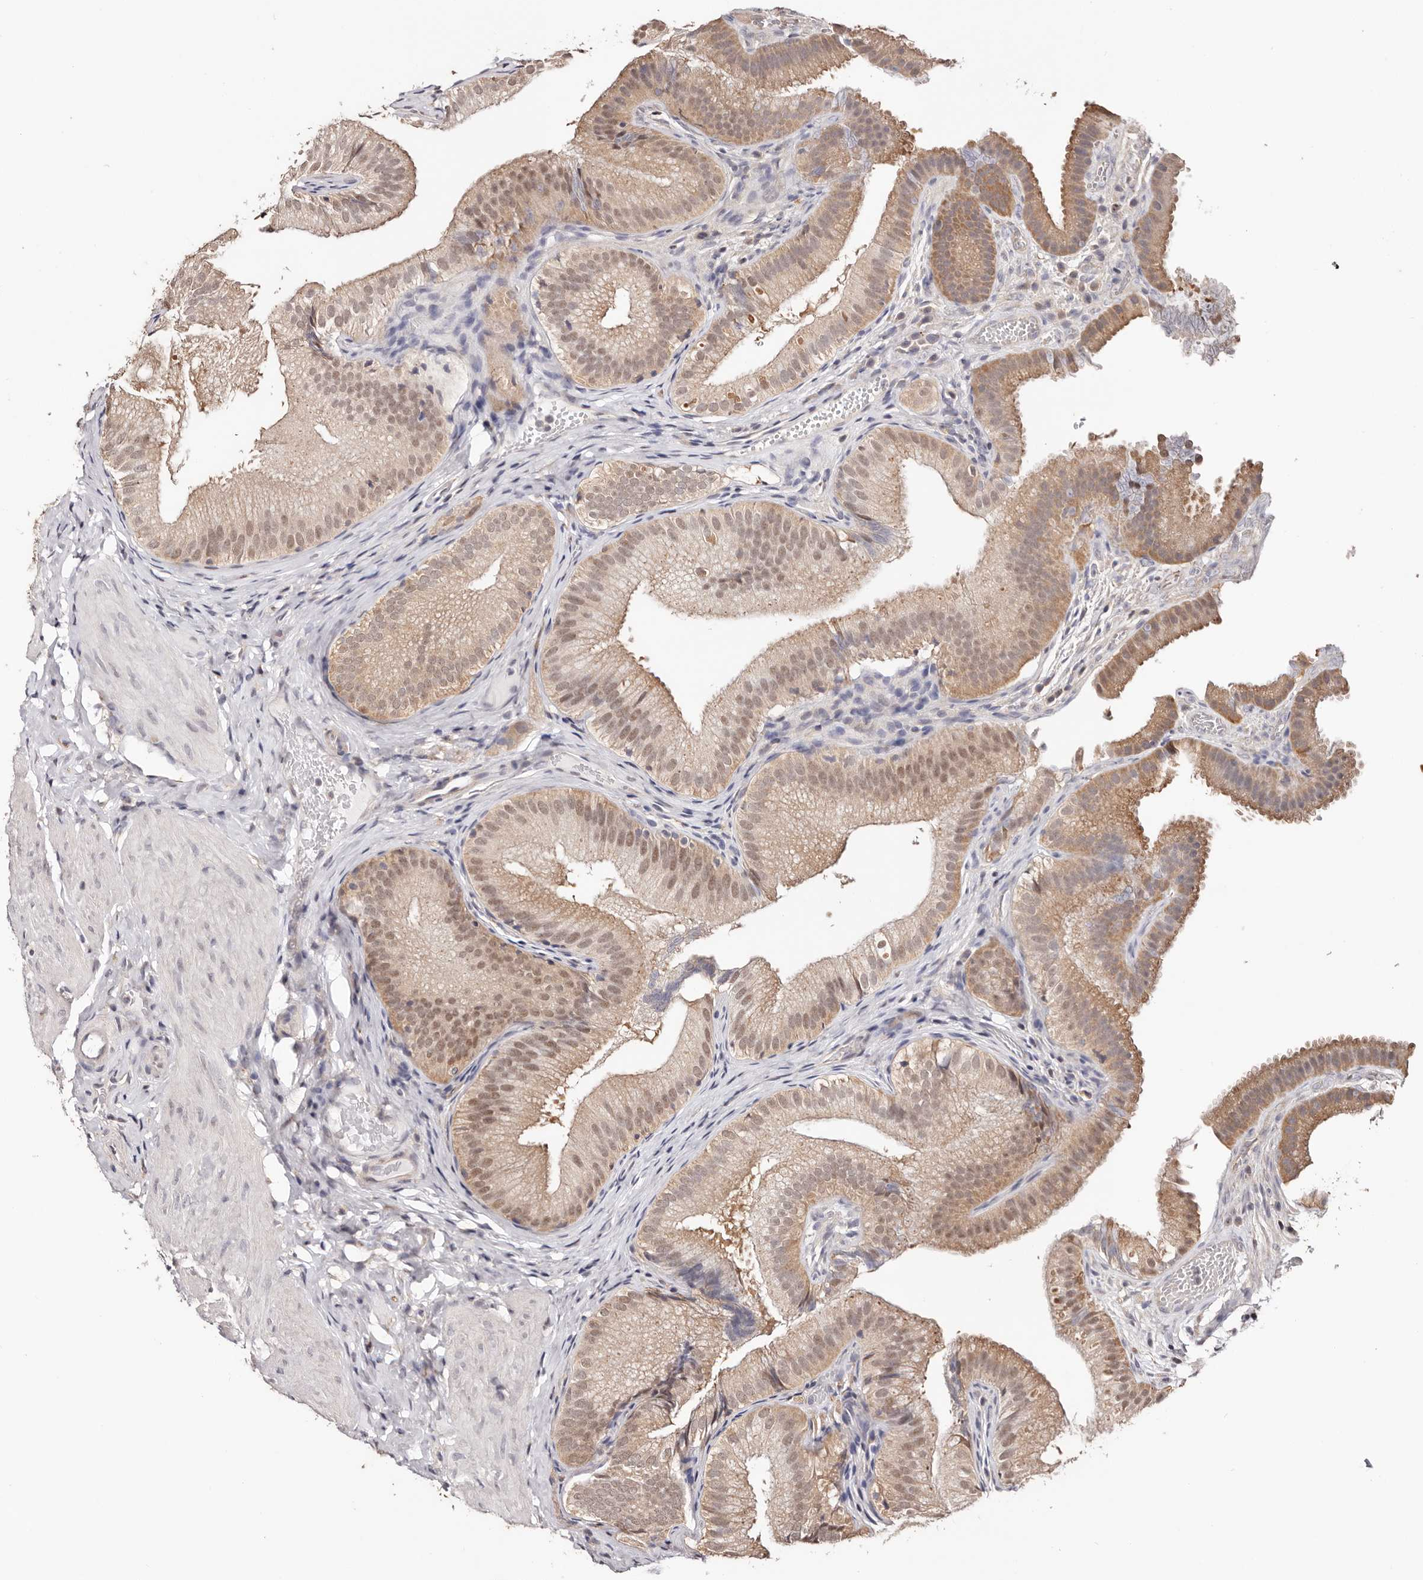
{"staining": {"intensity": "moderate", "quantity": ">75%", "location": "cytoplasmic/membranous,nuclear"}, "tissue": "gallbladder", "cell_type": "Glandular cells", "image_type": "normal", "snomed": [{"axis": "morphology", "description": "Normal tissue, NOS"}, {"axis": "topography", "description": "Gallbladder"}], "caption": "IHC (DAB) staining of normal human gallbladder demonstrates moderate cytoplasmic/membranous,nuclear protein positivity in about >75% of glandular cells. The staining was performed using DAB (3,3'-diaminobenzidine) to visualize the protein expression in brown, while the nuclei were stained in blue with hematoxylin (Magnification: 20x).", "gene": "TYW3", "patient": {"sex": "female", "age": 30}}